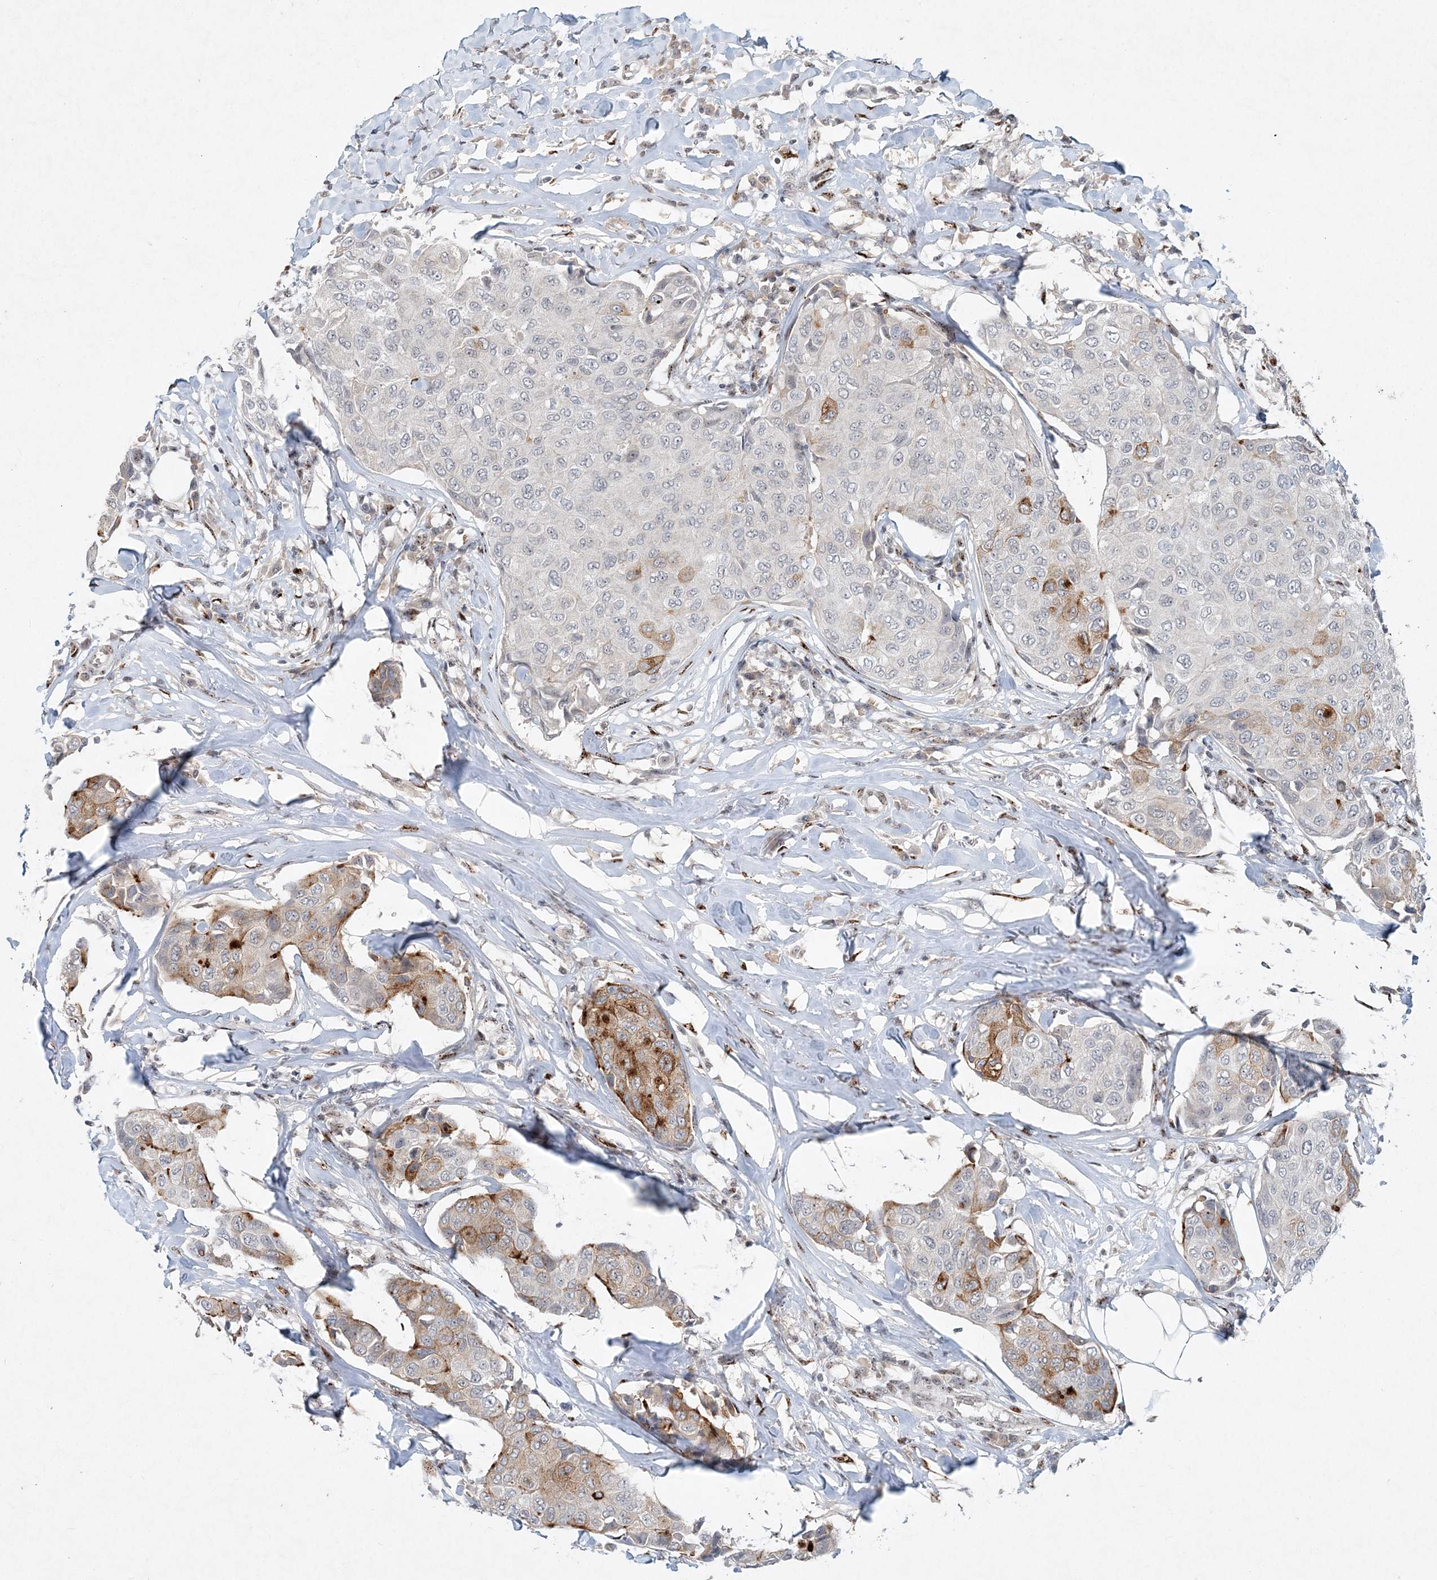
{"staining": {"intensity": "moderate", "quantity": "<25%", "location": "cytoplasmic/membranous,nuclear"}, "tissue": "breast cancer", "cell_type": "Tumor cells", "image_type": "cancer", "snomed": [{"axis": "morphology", "description": "Duct carcinoma"}, {"axis": "topography", "description": "Breast"}], "caption": "Tumor cells demonstrate low levels of moderate cytoplasmic/membranous and nuclear staining in about <25% of cells in human breast invasive ductal carcinoma. (DAB (3,3'-diaminobenzidine) = brown stain, brightfield microscopy at high magnification).", "gene": "GIN1", "patient": {"sex": "female", "age": 80}}